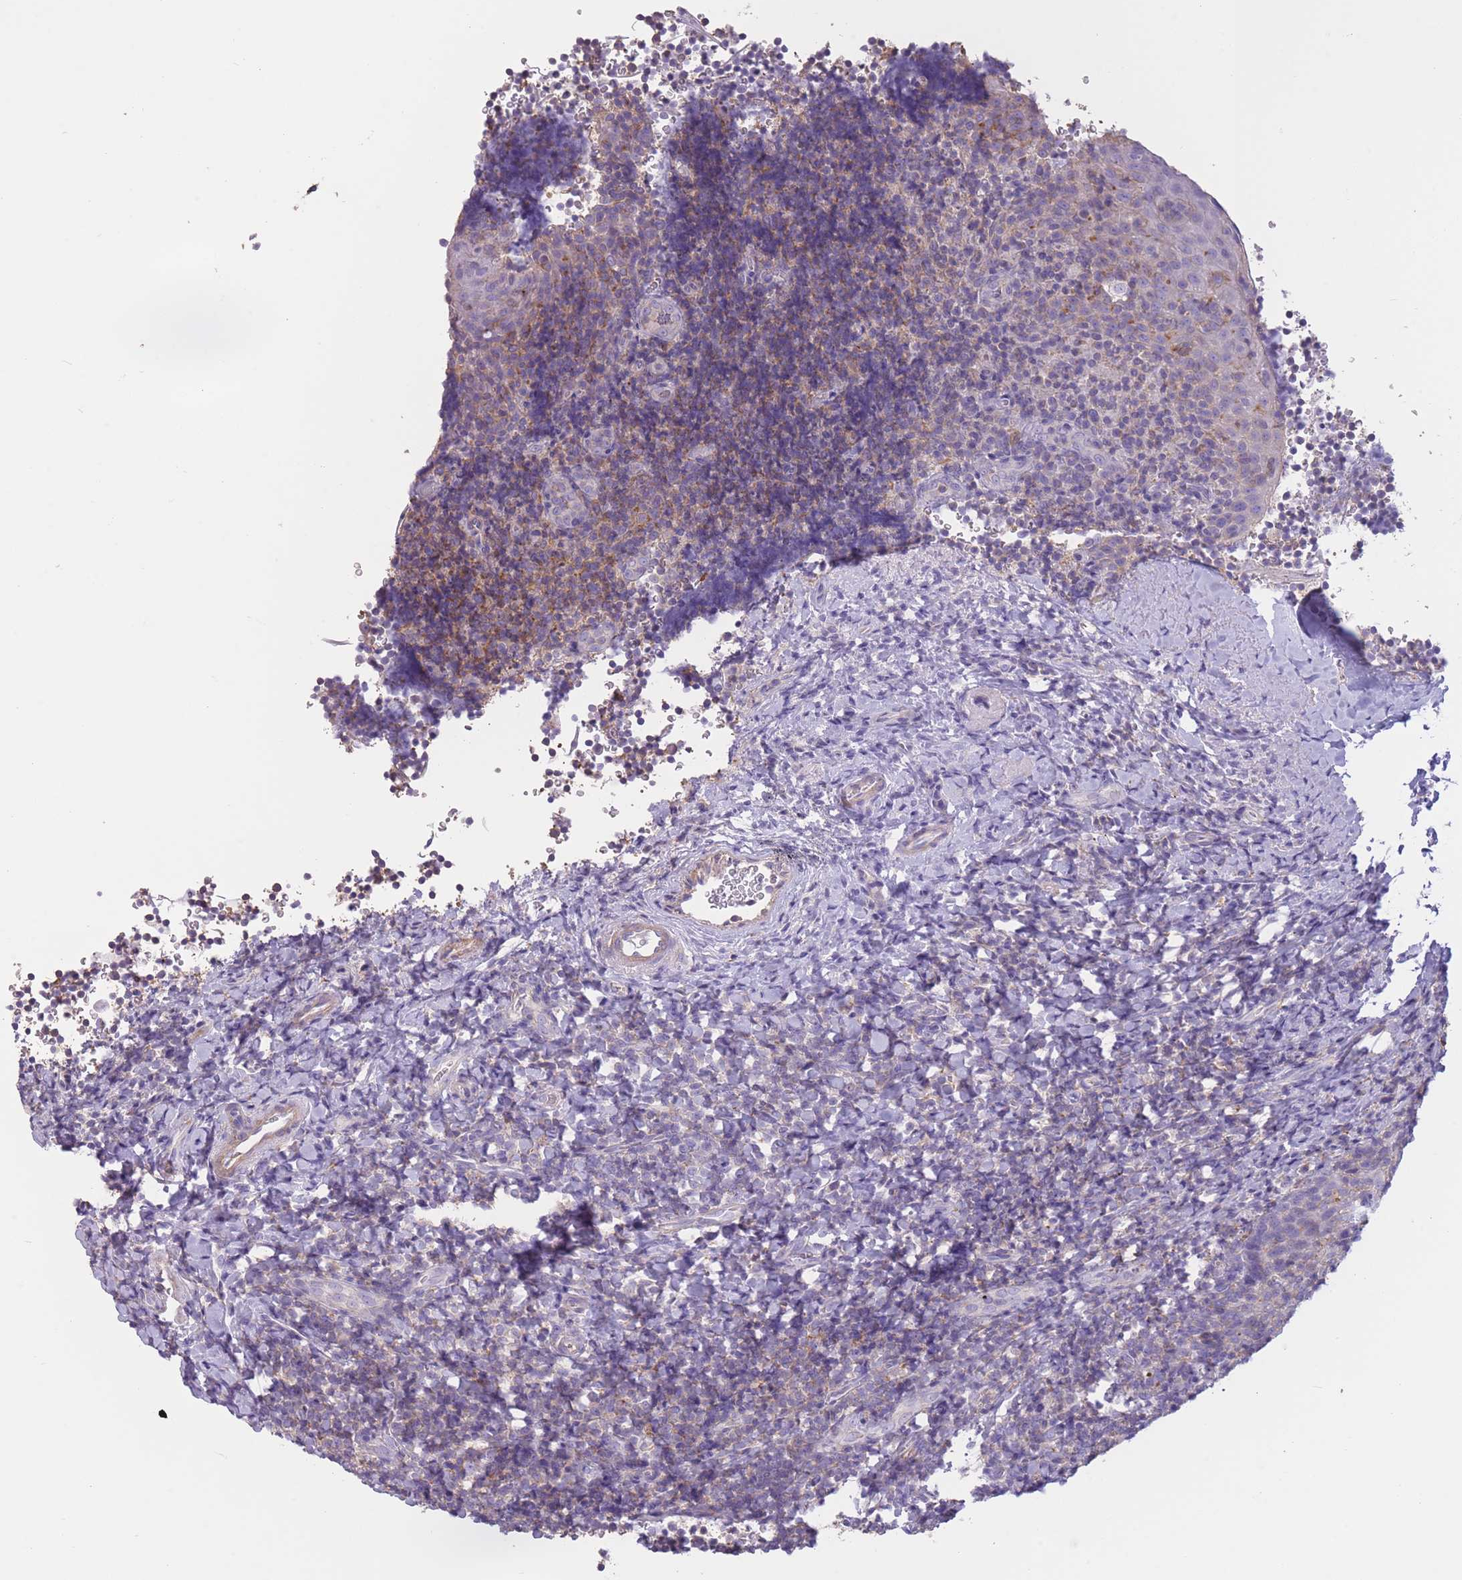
{"staining": {"intensity": "weak", "quantity": "25%-75%", "location": "cytoplasmic/membranous"}, "tissue": "tonsil", "cell_type": "Germinal center cells", "image_type": "normal", "snomed": [{"axis": "morphology", "description": "Normal tissue, NOS"}, {"axis": "topography", "description": "Tonsil"}], "caption": "Immunohistochemical staining of benign human tonsil exhibits low levels of weak cytoplasmic/membranous staining in approximately 25%-75% of germinal center cells.", "gene": "PDHA1", "patient": {"sex": "male", "age": 27}}